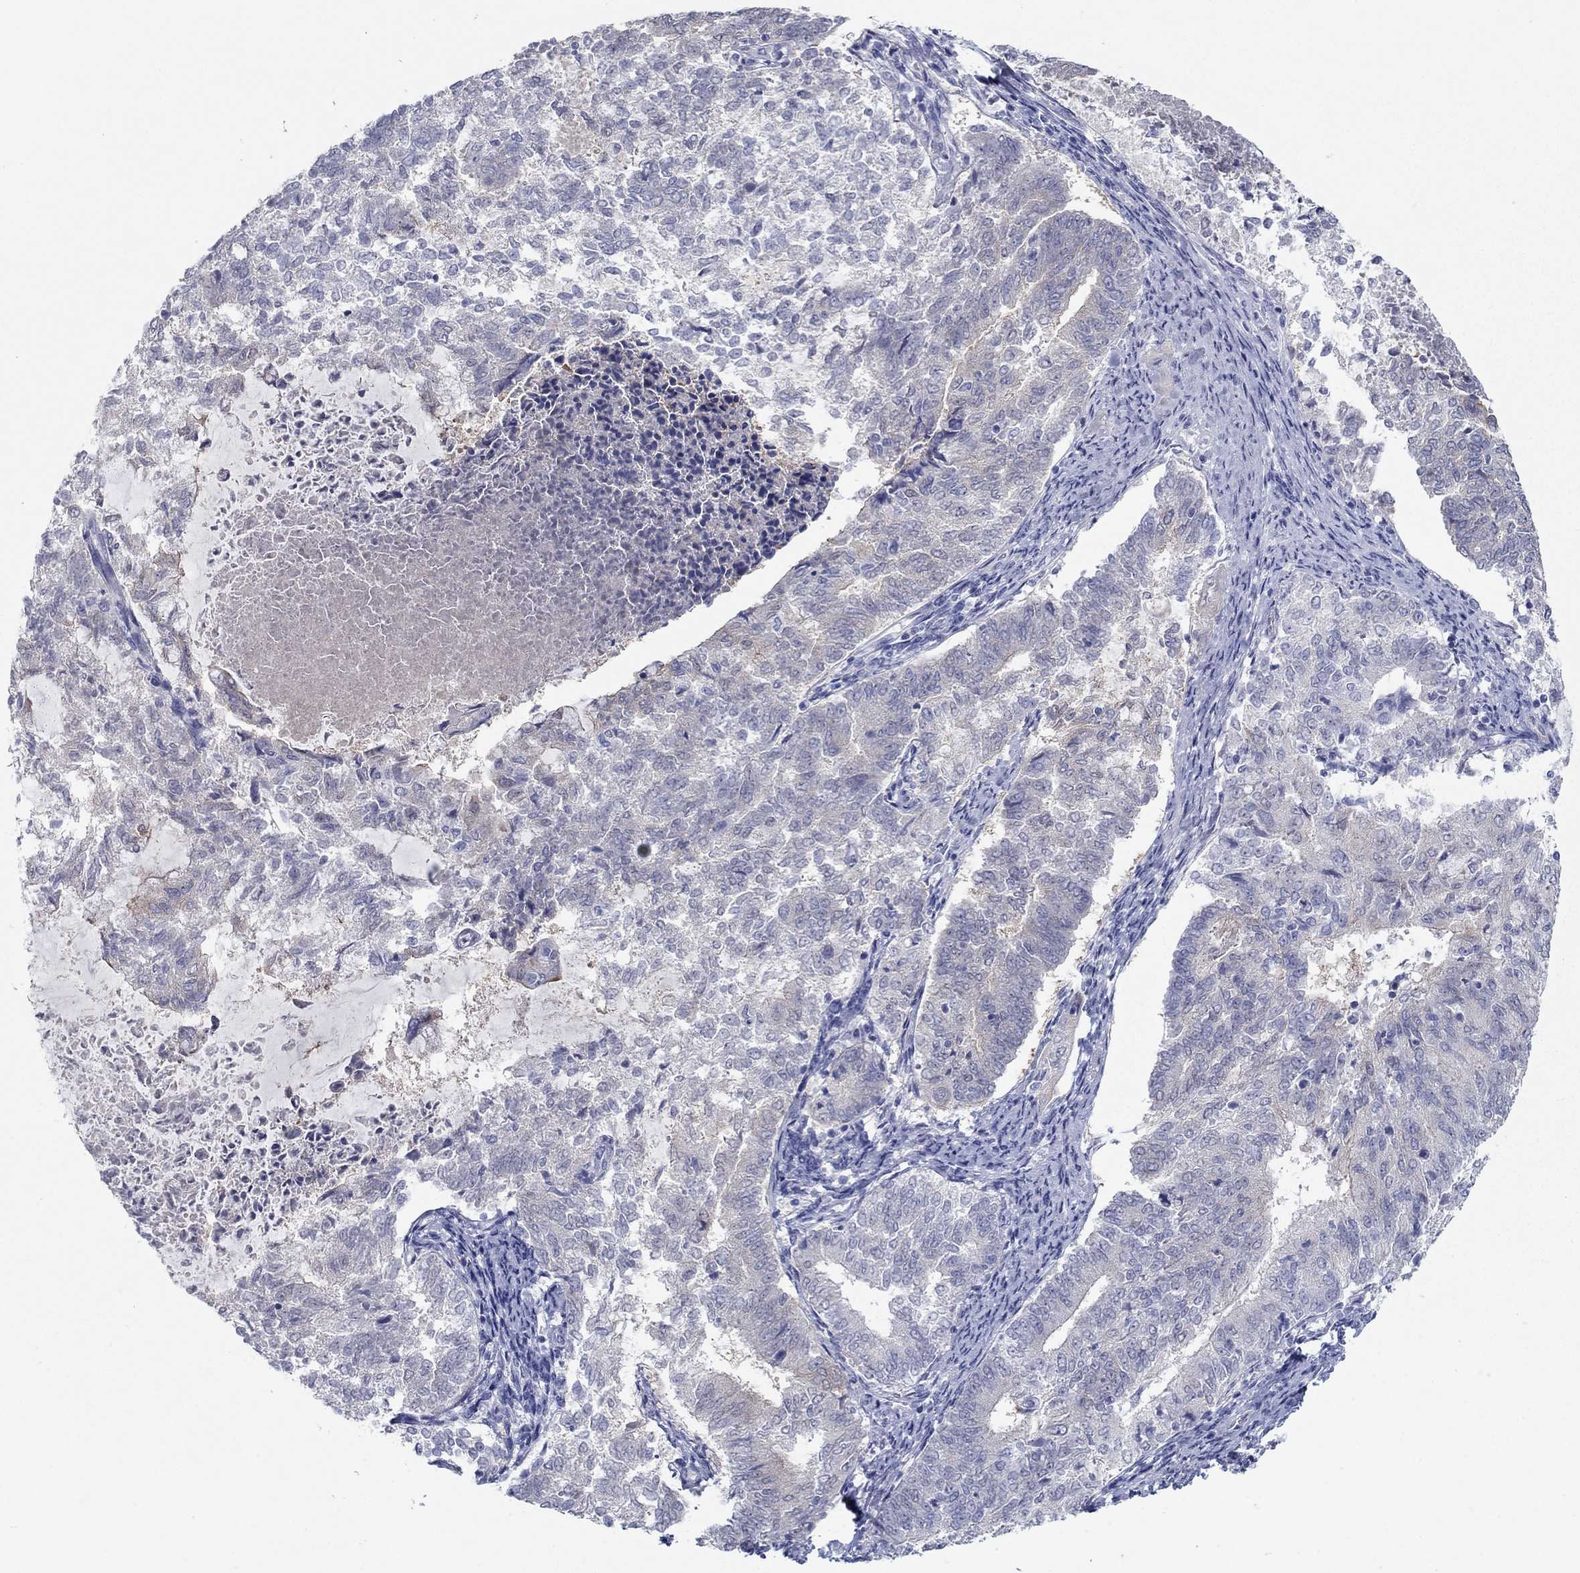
{"staining": {"intensity": "negative", "quantity": "none", "location": "none"}, "tissue": "endometrial cancer", "cell_type": "Tumor cells", "image_type": "cancer", "snomed": [{"axis": "morphology", "description": "Adenocarcinoma, NOS"}, {"axis": "topography", "description": "Endometrium"}], "caption": "Endometrial adenocarcinoma stained for a protein using IHC shows no staining tumor cells.", "gene": "PLS1", "patient": {"sex": "female", "age": 65}}